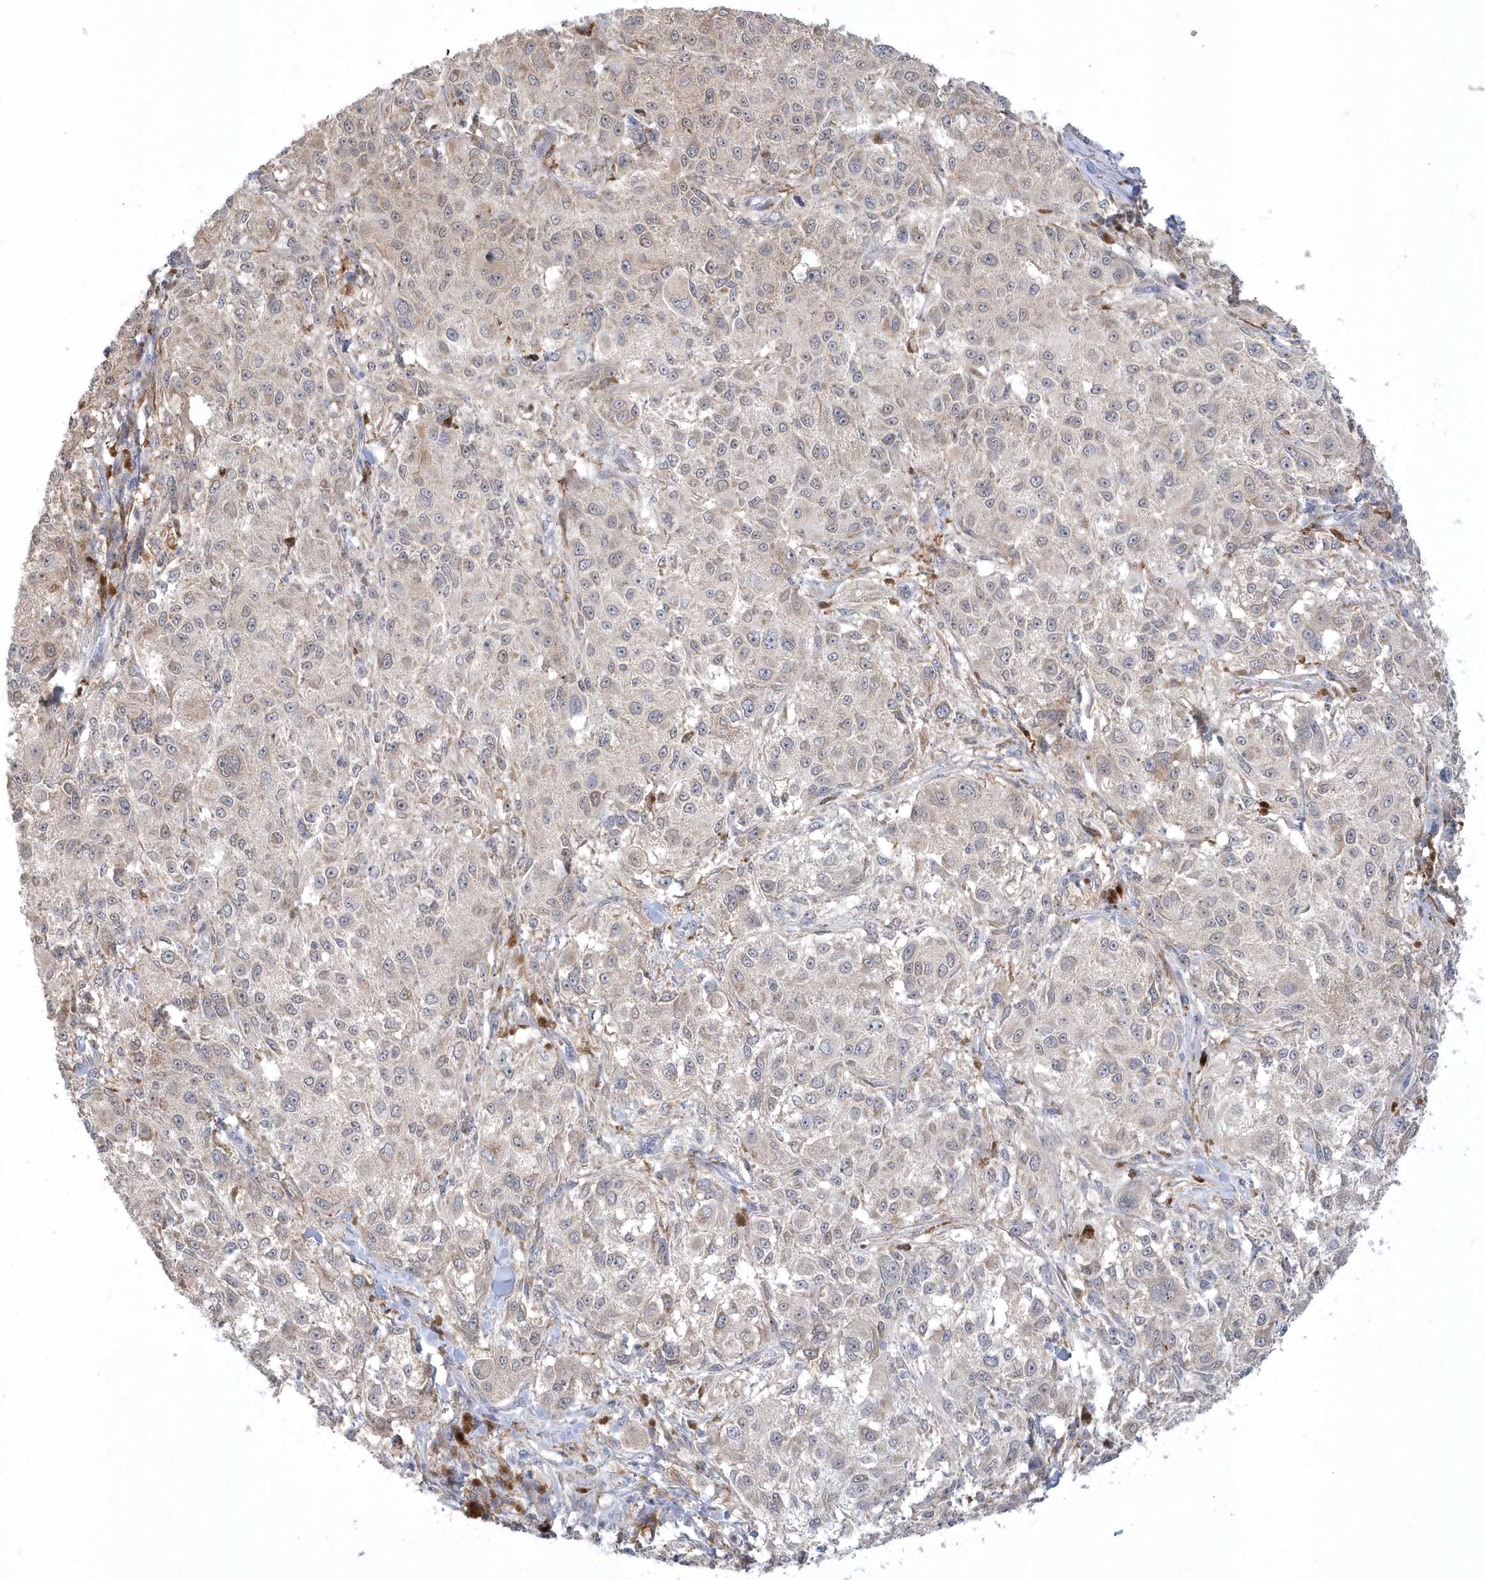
{"staining": {"intensity": "weak", "quantity": "<25%", "location": "cytoplasmic/membranous"}, "tissue": "melanoma", "cell_type": "Tumor cells", "image_type": "cancer", "snomed": [{"axis": "morphology", "description": "Necrosis, NOS"}, {"axis": "morphology", "description": "Malignant melanoma, NOS"}, {"axis": "topography", "description": "Skin"}], "caption": "Tumor cells are negative for protein expression in human melanoma. (Stains: DAB IHC with hematoxylin counter stain, Microscopy: brightfield microscopy at high magnification).", "gene": "TSPEAR", "patient": {"sex": "female", "age": 87}}